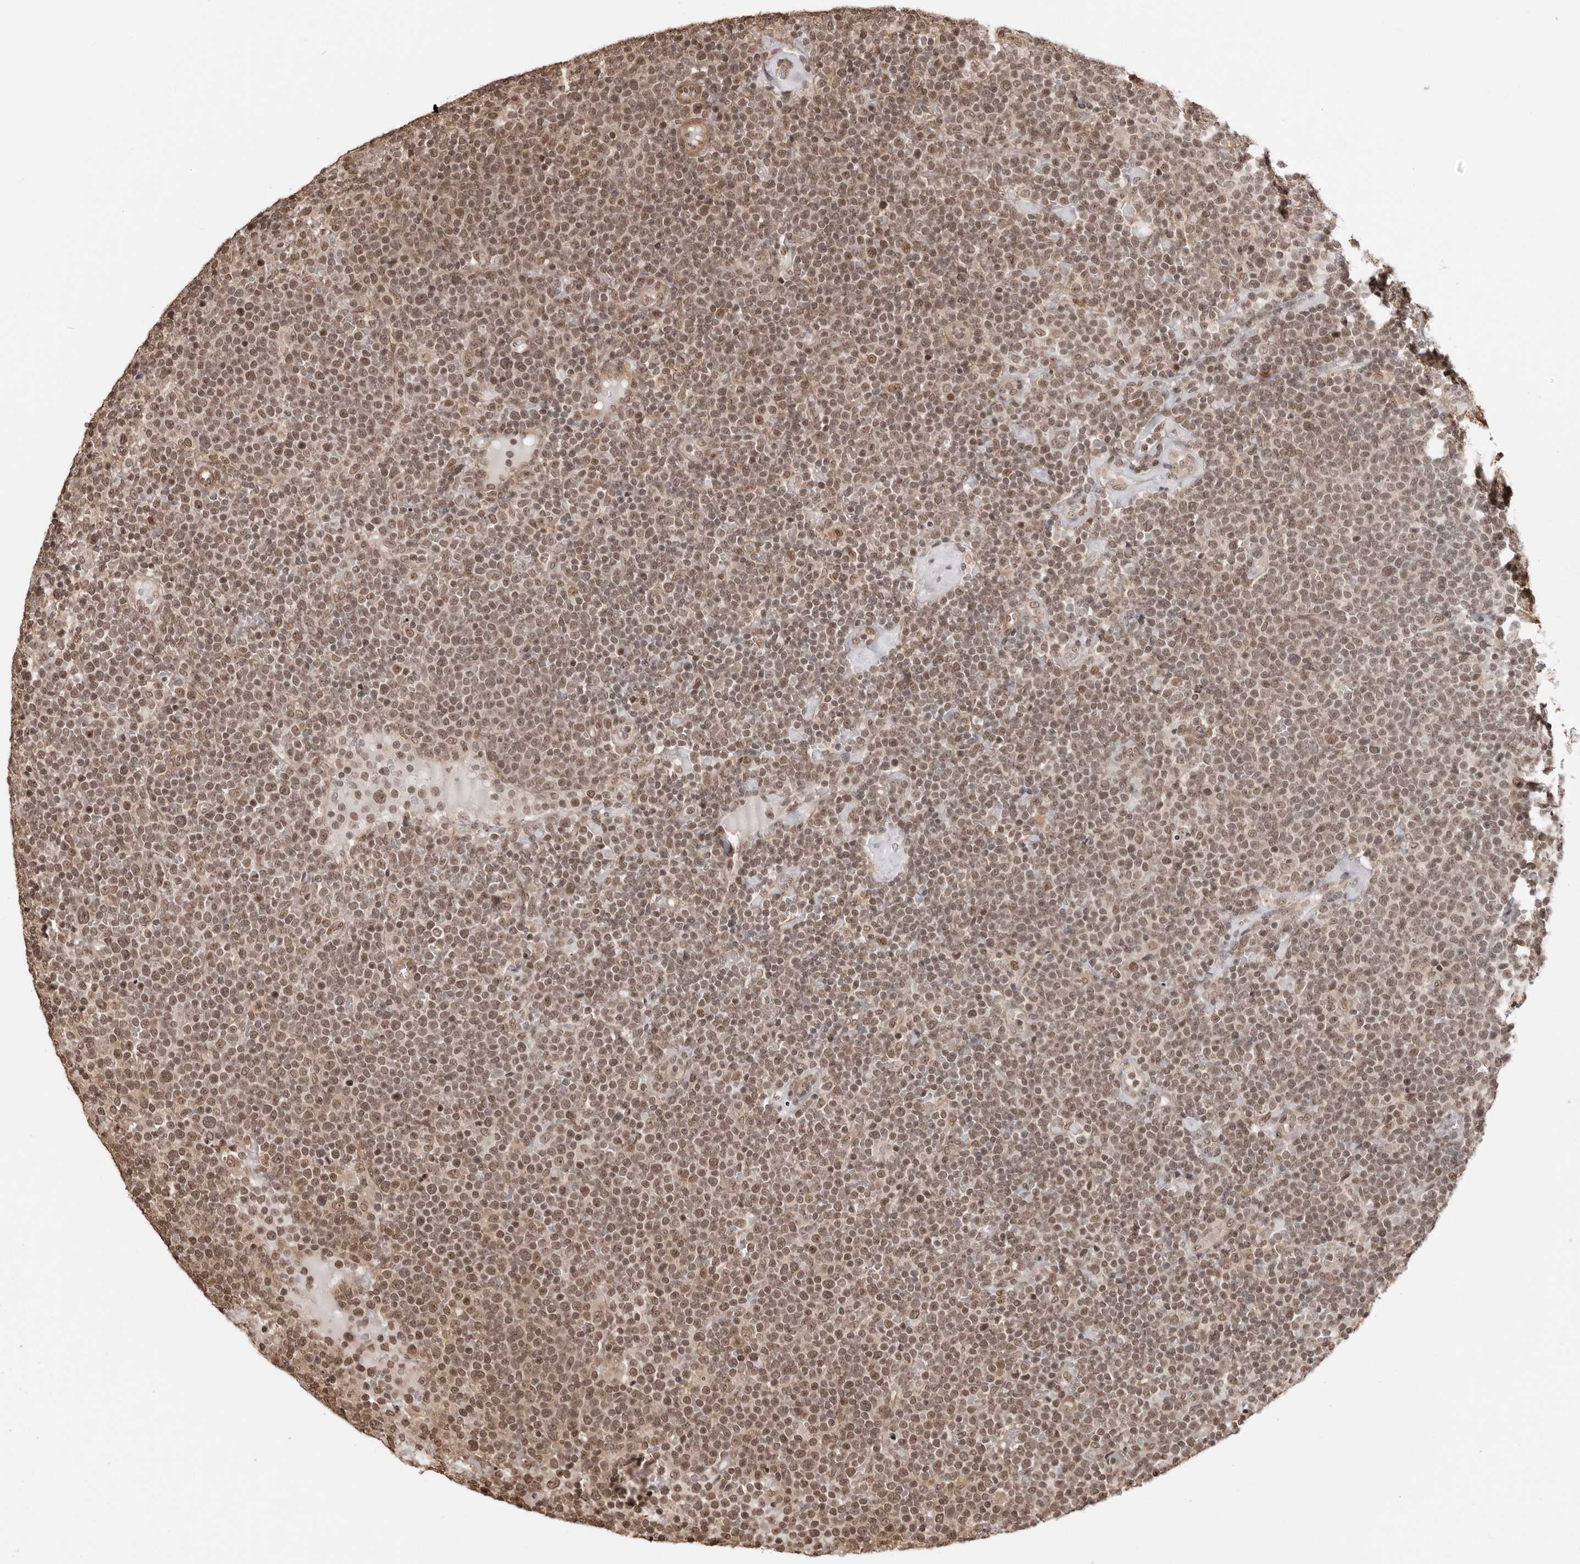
{"staining": {"intensity": "moderate", "quantity": "25%-75%", "location": "nuclear"}, "tissue": "lymphoma", "cell_type": "Tumor cells", "image_type": "cancer", "snomed": [{"axis": "morphology", "description": "Malignant lymphoma, non-Hodgkin's type, High grade"}, {"axis": "topography", "description": "Lymph node"}], "caption": "Lymphoma was stained to show a protein in brown. There is medium levels of moderate nuclear staining in about 25%-75% of tumor cells.", "gene": "SDE2", "patient": {"sex": "male", "age": 61}}